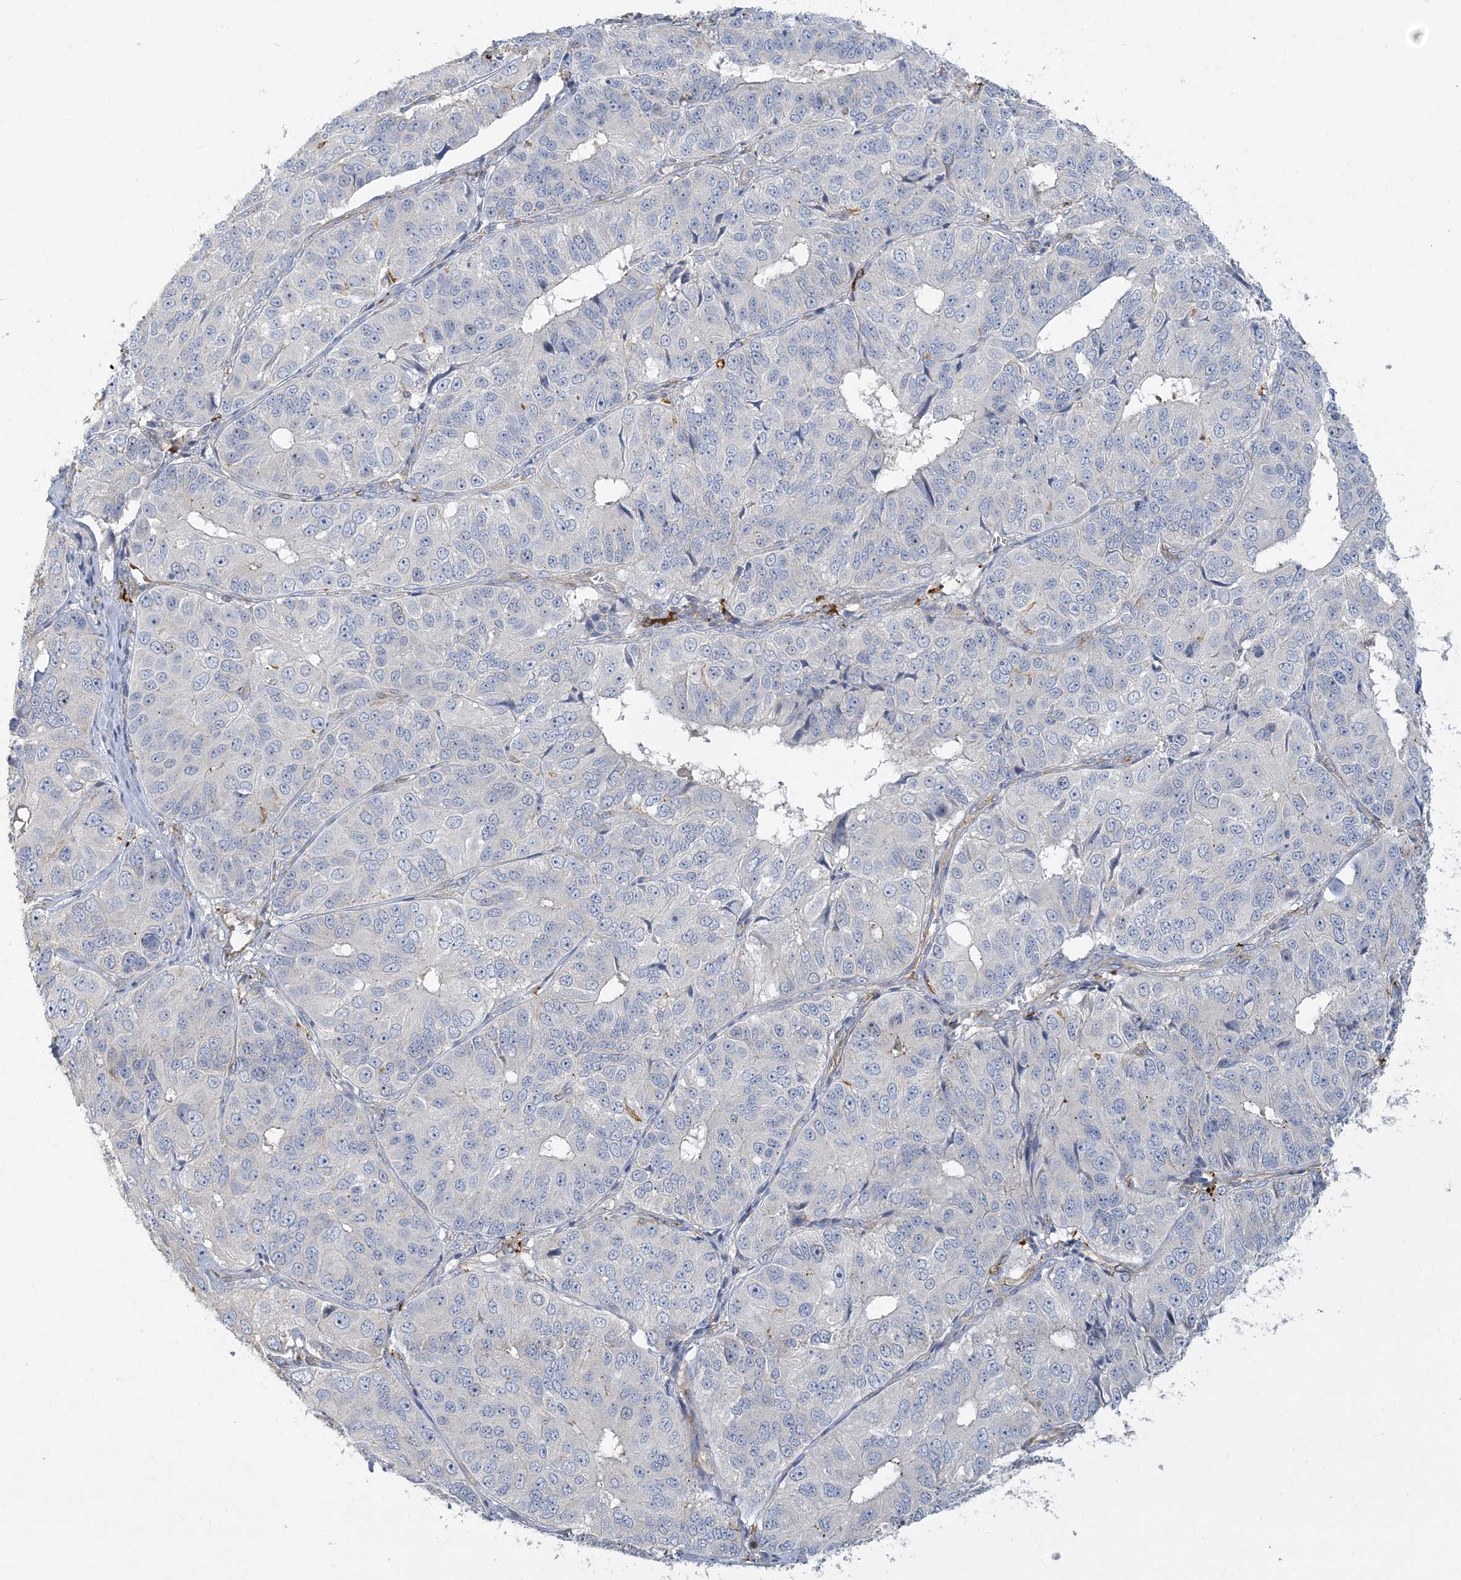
{"staining": {"intensity": "negative", "quantity": "none", "location": "none"}, "tissue": "ovarian cancer", "cell_type": "Tumor cells", "image_type": "cancer", "snomed": [{"axis": "morphology", "description": "Carcinoma, endometroid"}, {"axis": "topography", "description": "Ovary"}], "caption": "High power microscopy histopathology image of an IHC photomicrograph of ovarian cancer (endometroid carcinoma), revealing no significant positivity in tumor cells.", "gene": "PEAR1", "patient": {"sex": "female", "age": 51}}